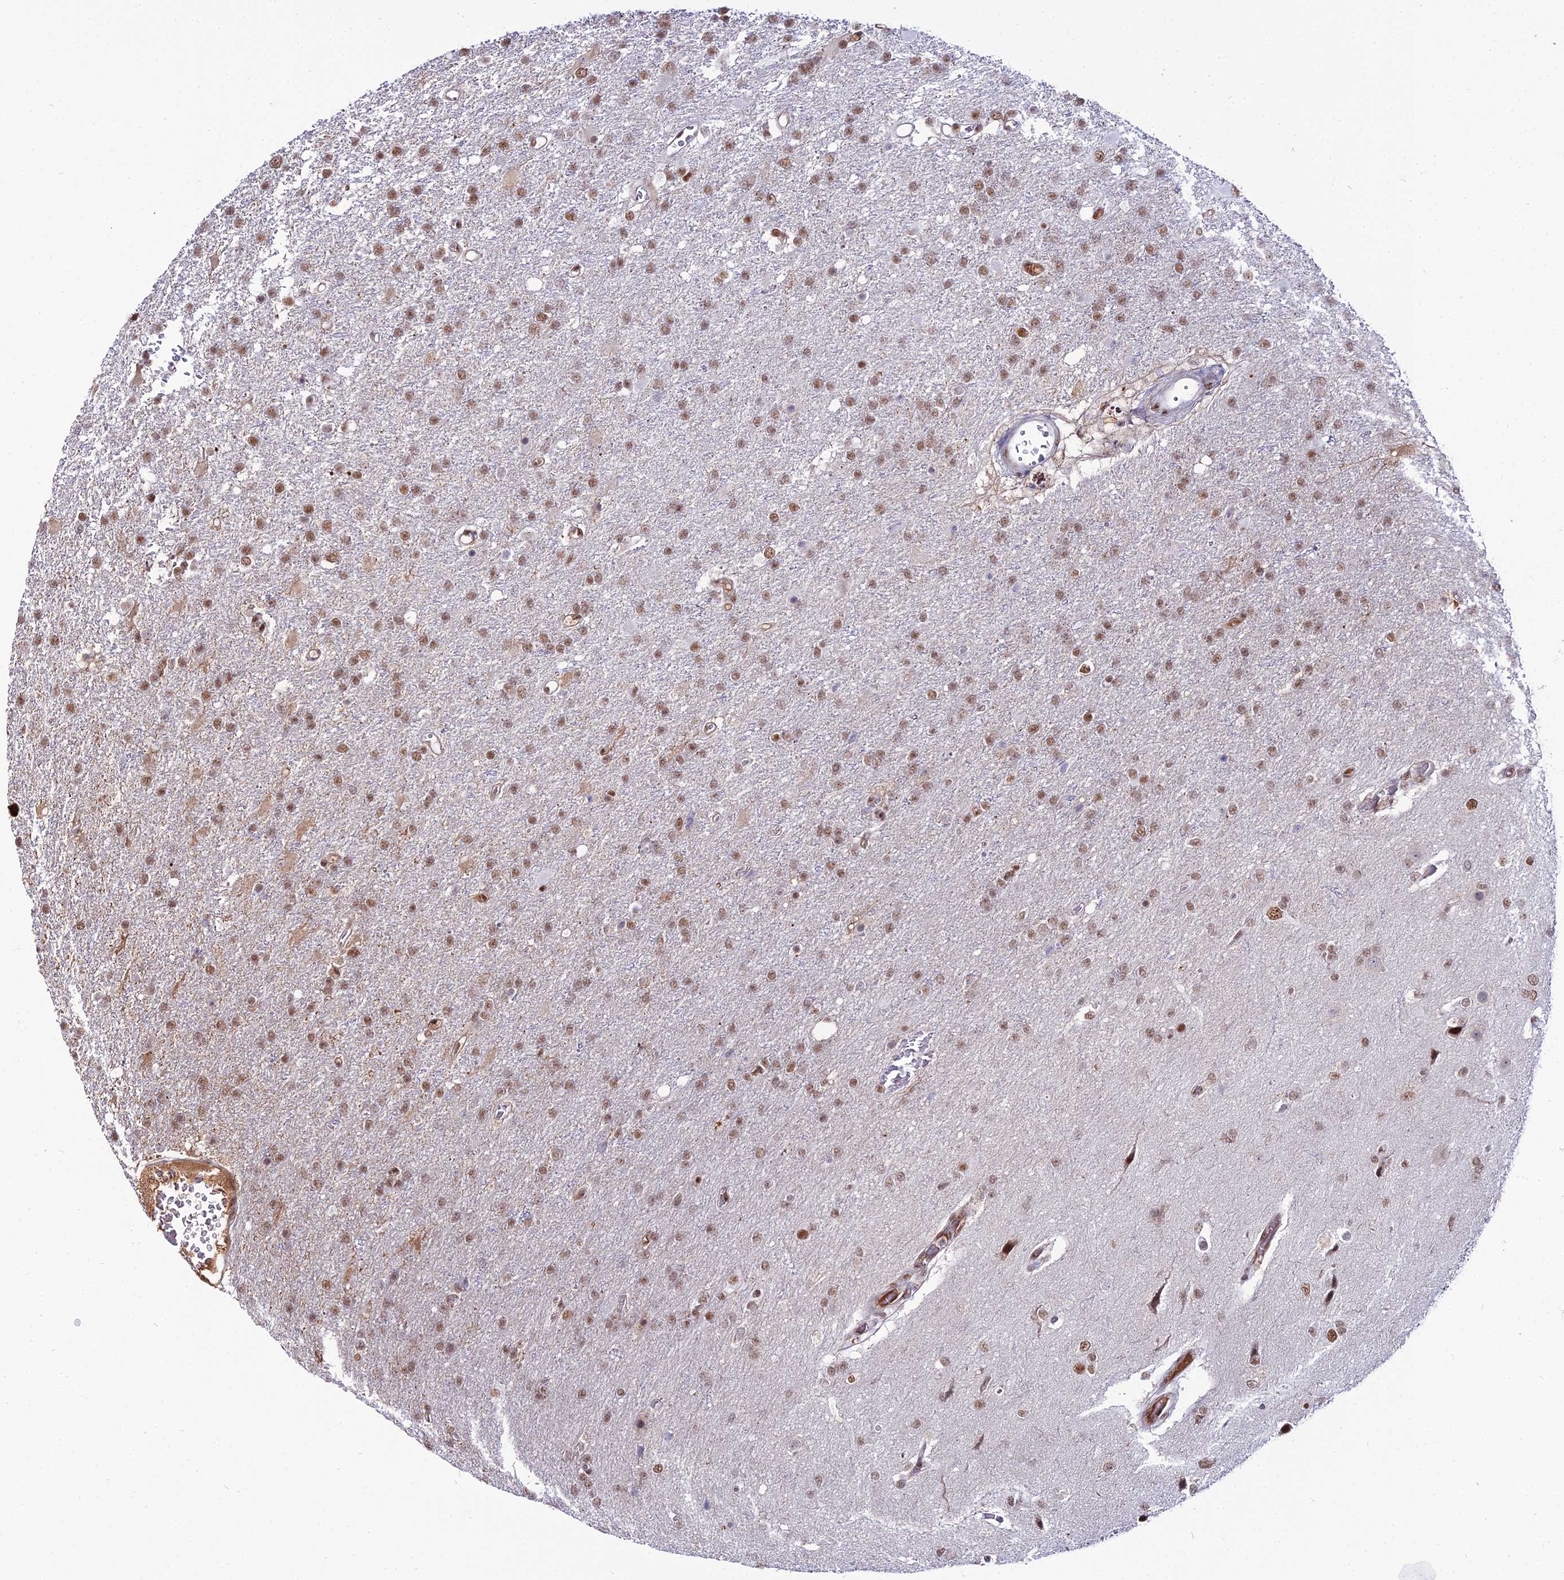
{"staining": {"intensity": "moderate", "quantity": ">75%", "location": "nuclear"}, "tissue": "glioma", "cell_type": "Tumor cells", "image_type": "cancer", "snomed": [{"axis": "morphology", "description": "Glioma, malignant, High grade"}, {"axis": "topography", "description": "Brain"}], "caption": "DAB immunohistochemical staining of human glioma exhibits moderate nuclear protein positivity in approximately >75% of tumor cells.", "gene": "RBM12", "patient": {"sex": "female", "age": 74}}